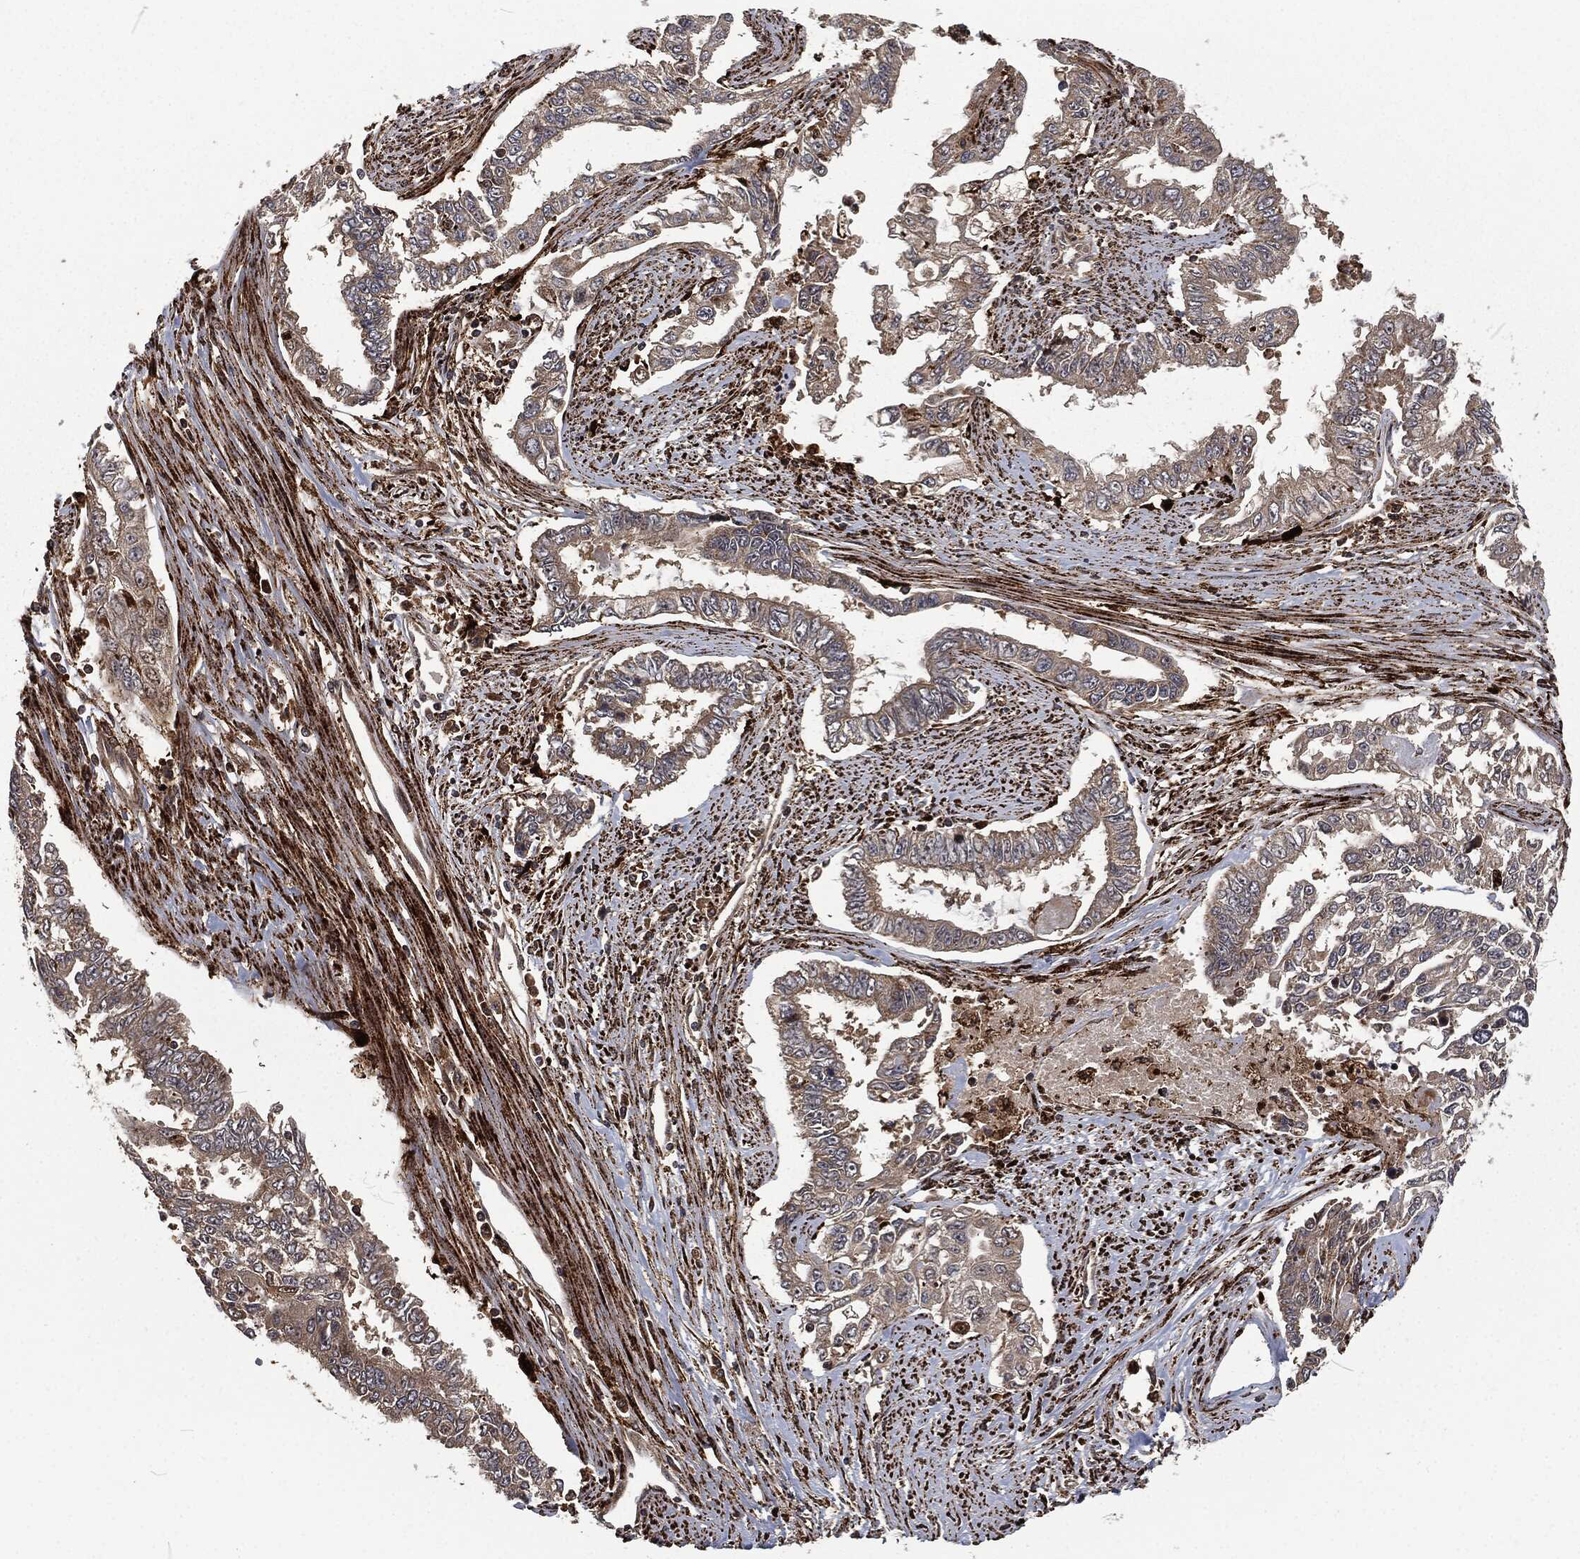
{"staining": {"intensity": "weak", "quantity": "25%-75%", "location": "cytoplasmic/membranous"}, "tissue": "endometrial cancer", "cell_type": "Tumor cells", "image_type": "cancer", "snomed": [{"axis": "morphology", "description": "Adenocarcinoma, NOS"}, {"axis": "topography", "description": "Uterus"}], "caption": "Immunohistochemical staining of adenocarcinoma (endometrial) displays low levels of weak cytoplasmic/membranous protein expression in approximately 25%-75% of tumor cells.", "gene": "RFTN1", "patient": {"sex": "female", "age": 59}}